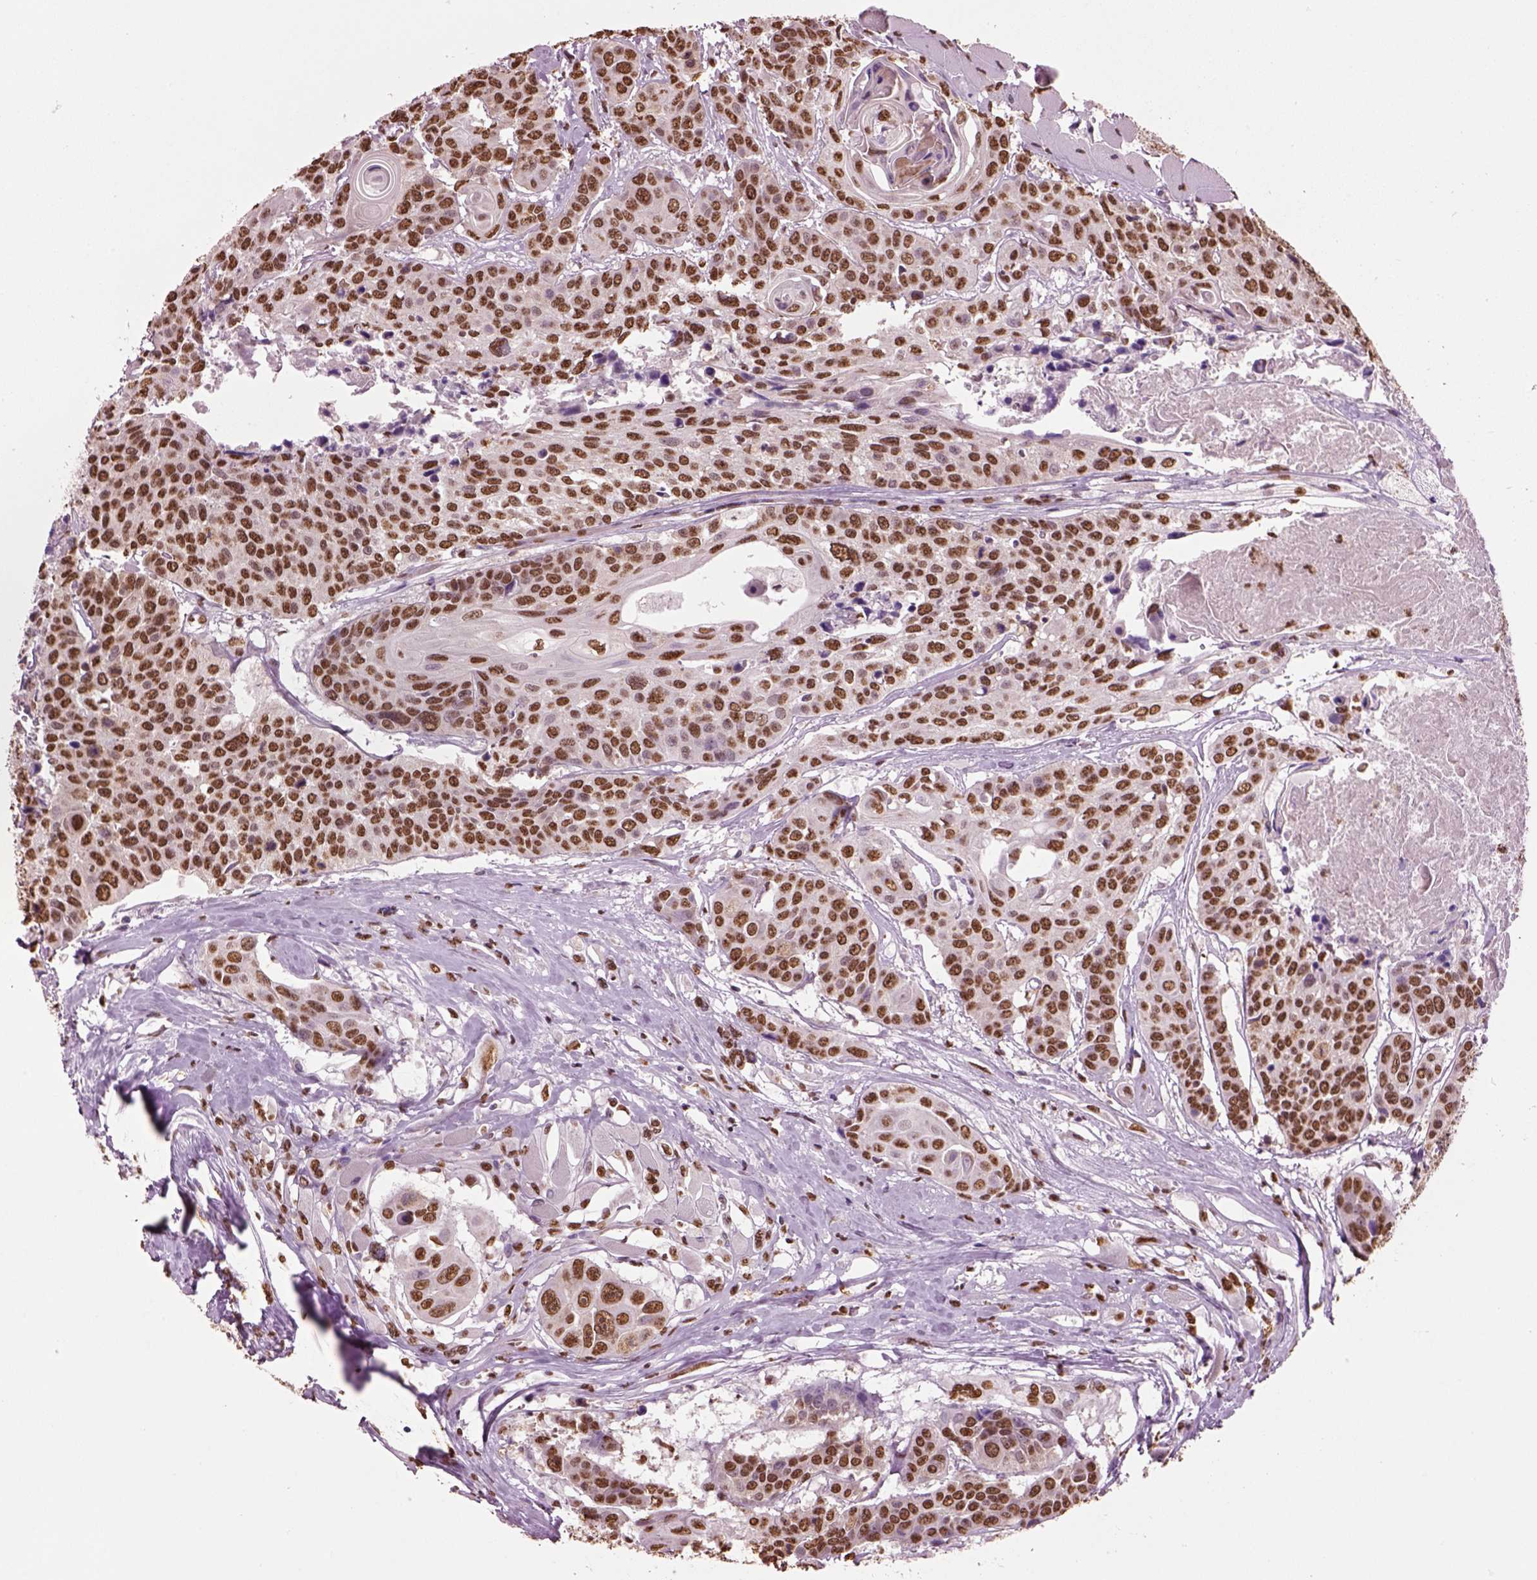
{"staining": {"intensity": "moderate", "quantity": ">75%", "location": "nuclear"}, "tissue": "head and neck cancer", "cell_type": "Tumor cells", "image_type": "cancer", "snomed": [{"axis": "morphology", "description": "Squamous cell carcinoma, NOS"}, {"axis": "topography", "description": "Oral tissue"}, {"axis": "topography", "description": "Head-Neck"}], "caption": "Moderate nuclear staining for a protein is appreciated in approximately >75% of tumor cells of squamous cell carcinoma (head and neck) using immunohistochemistry (IHC).", "gene": "DDX3X", "patient": {"sex": "male", "age": 56}}